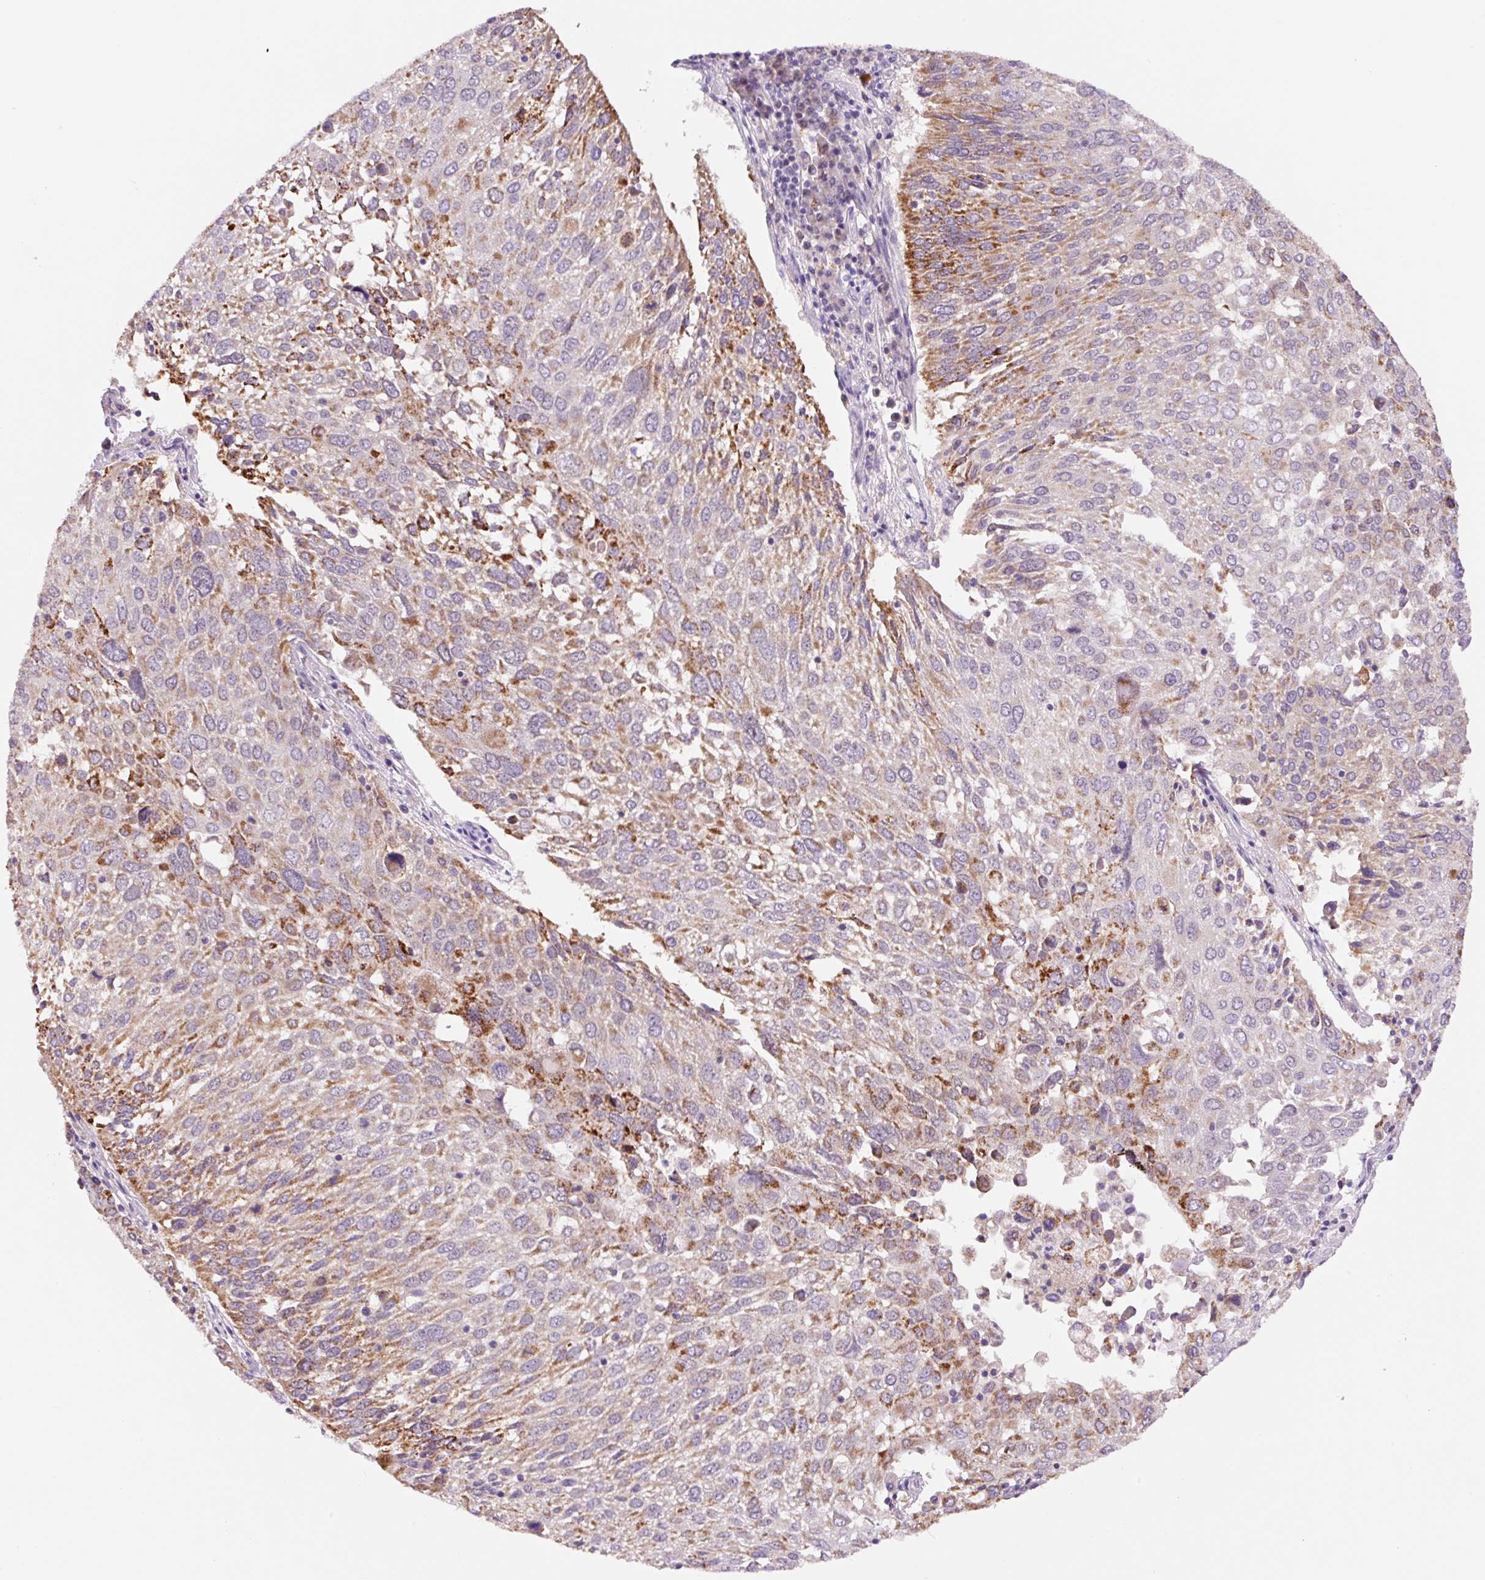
{"staining": {"intensity": "moderate", "quantity": "25%-75%", "location": "cytoplasmic/membranous"}, "tissue": "lung cancer", "cell_type": "Tumor cells", "image_type": "cancer", "snomed": [{"axis": "morphology", "description": "Squamous cell carcinoma, NOS"}, {"axis": "topography", "description": "Lung"}], "caption": "Immunohistochemistry (IHC) of squamous cell carcinoma (lung) reveals medium levels of moderate cytoplasmic/membranous positivity in about 25%-75% of tumor cells. (DAB IHC with brightfield microscopy, high magnification).", "gene": "PCK2", "patient": {"sex": "male", "age": 65}}